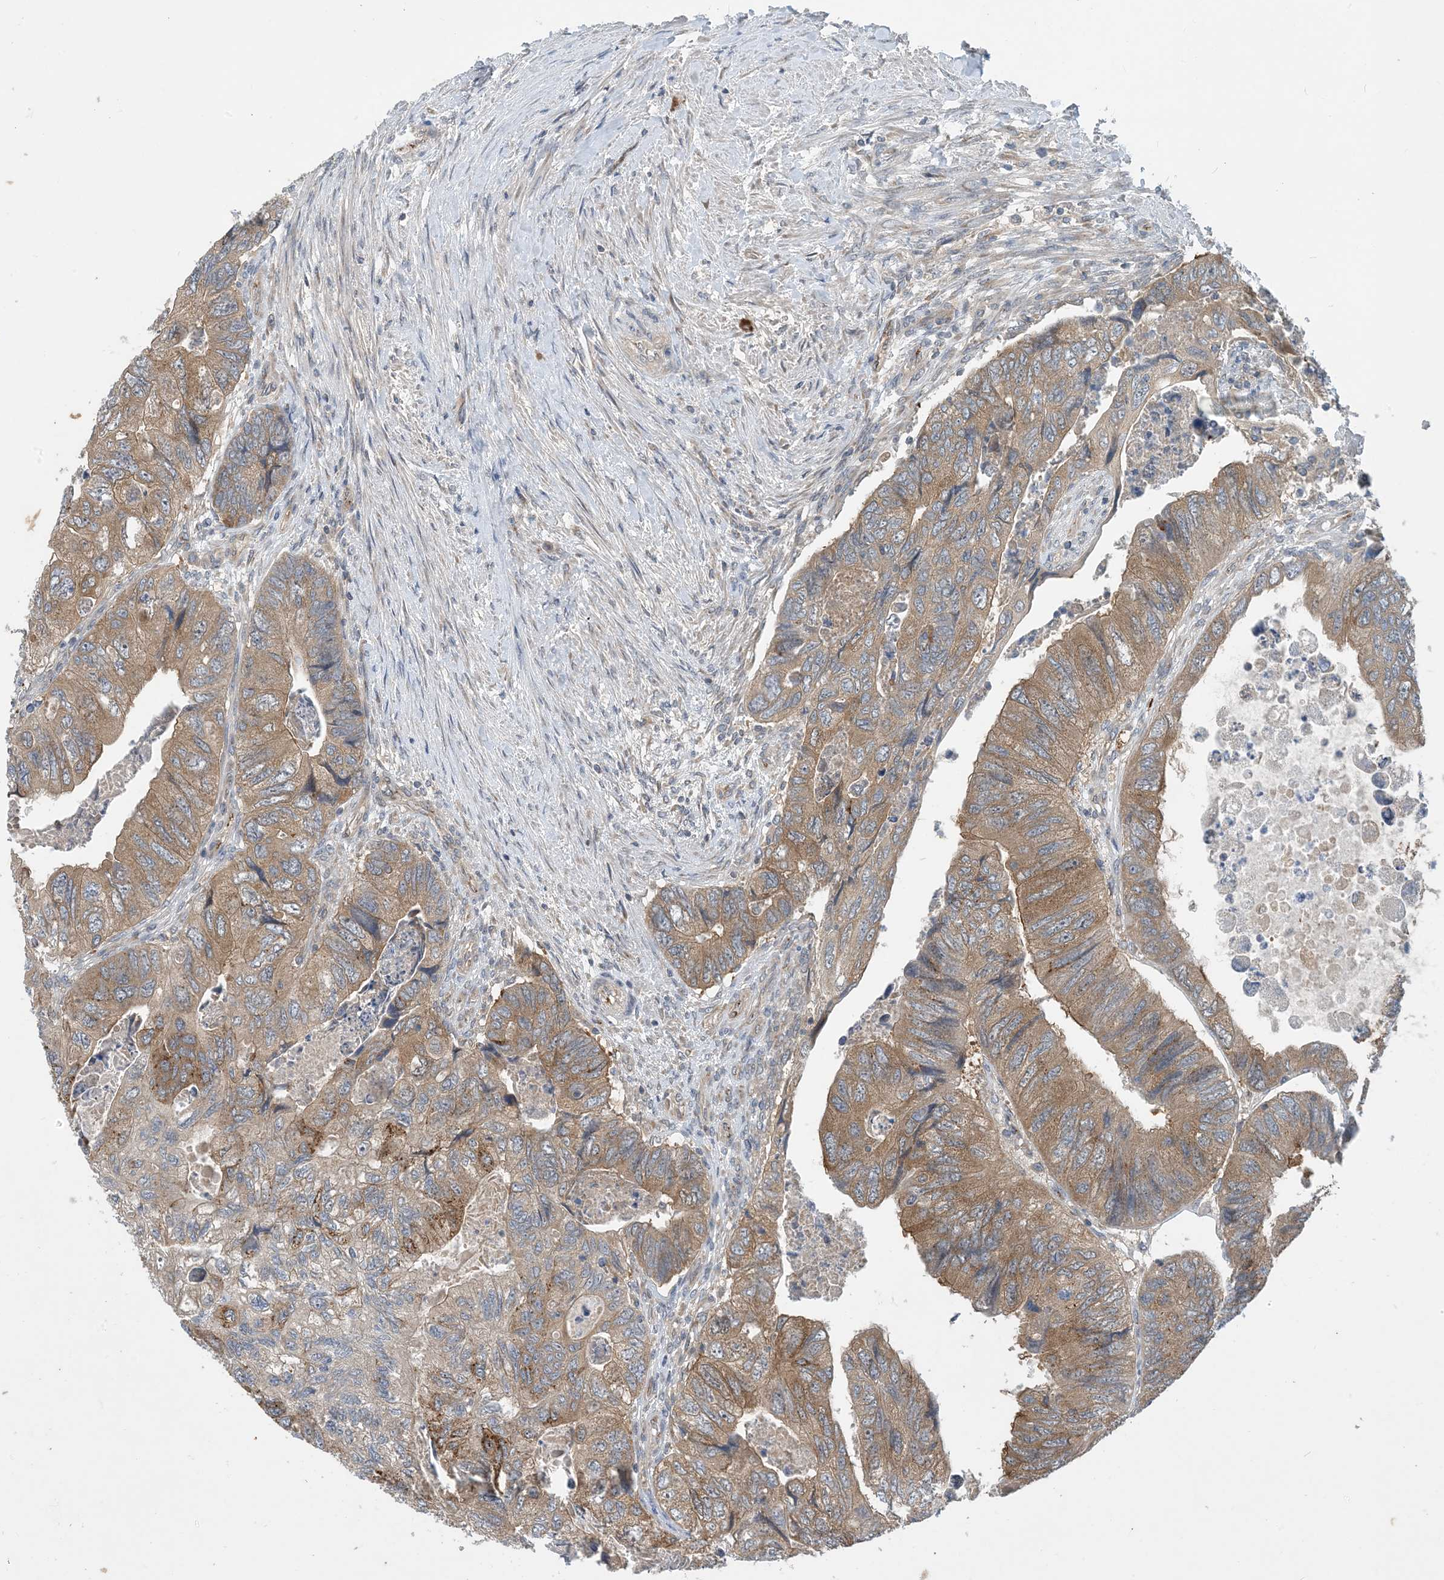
{"staining": {"intensity": "moderate", "quantity": "25%-75%", "location": "cytoplasmic/membranous"}, "tissue": "colorectal cancer", "cell_type": "Tumor cells", "image_type": "cancer", "snomed": [{"axis": "morphology", "description": "Adenocarcinoma, NOS"}, {"axis": "topography", "description": "Rectum"}], "caption": "Colorectal cancer (adenocarcinoma) stained with a protein marker shows moderate staining in tumor cells.", "gene": "TINAG", "patient": {"sex": "male", "age": 63}}